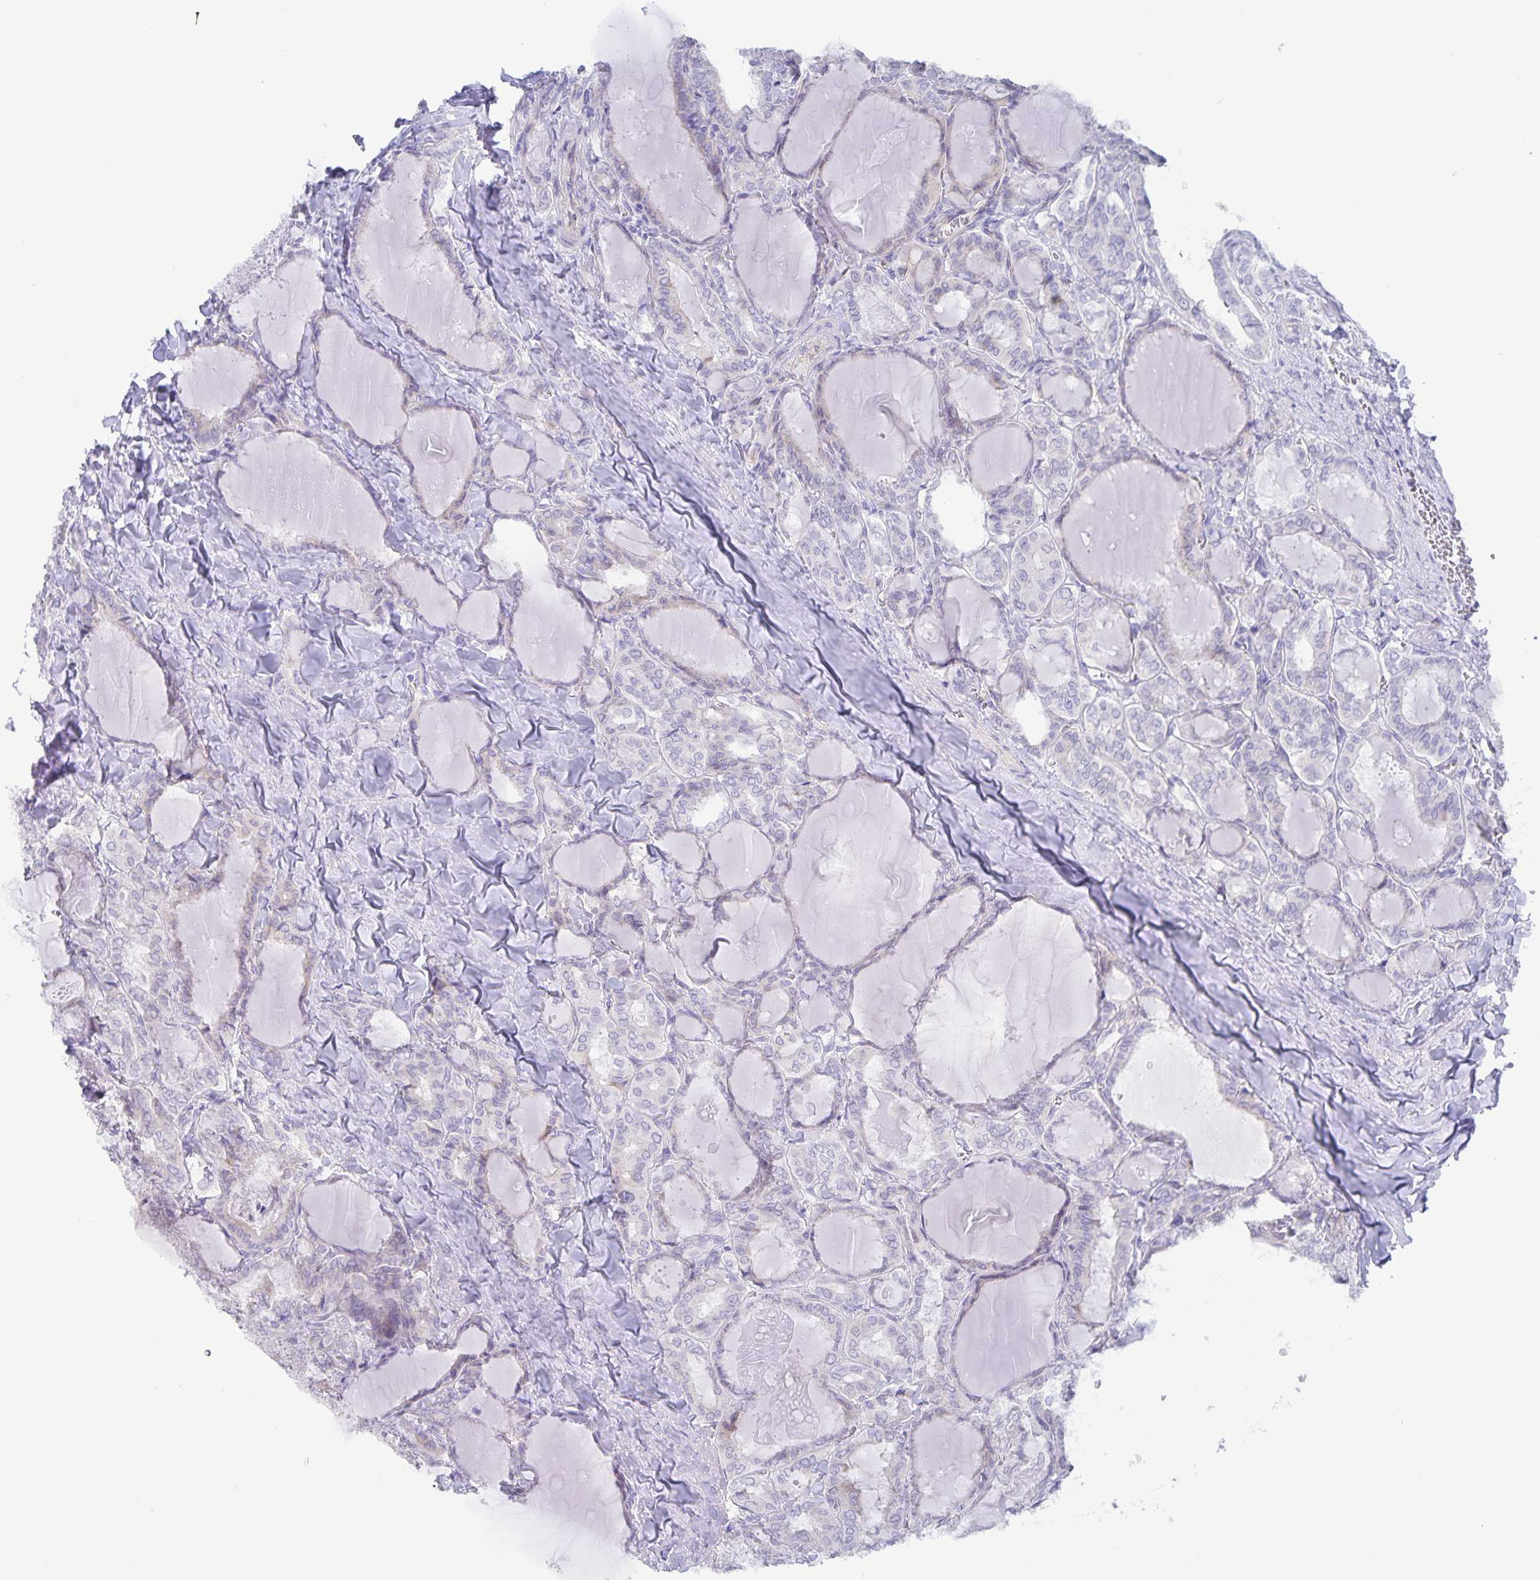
{"staining": {"intensity": "weak", "quantity": "<25%", "location": "cytoplasmic/membranous"}, "tissue": "thyroid cancer", "cell_type": "Tumor cells", "image_type": "cancer", "snomed": [{"axis": "morphology", "description": "Papillary adenocarcinoma, NOS"}, {"axis": "topography", "description": "Thyroid gland"}], "caption": "Immunohistochemical staining of thyroid papillary adenocarcinoma exhibits no significant staining in tumor cells.", "gene": "AQP4", "patient": {"sex": "female", "age": 46}}